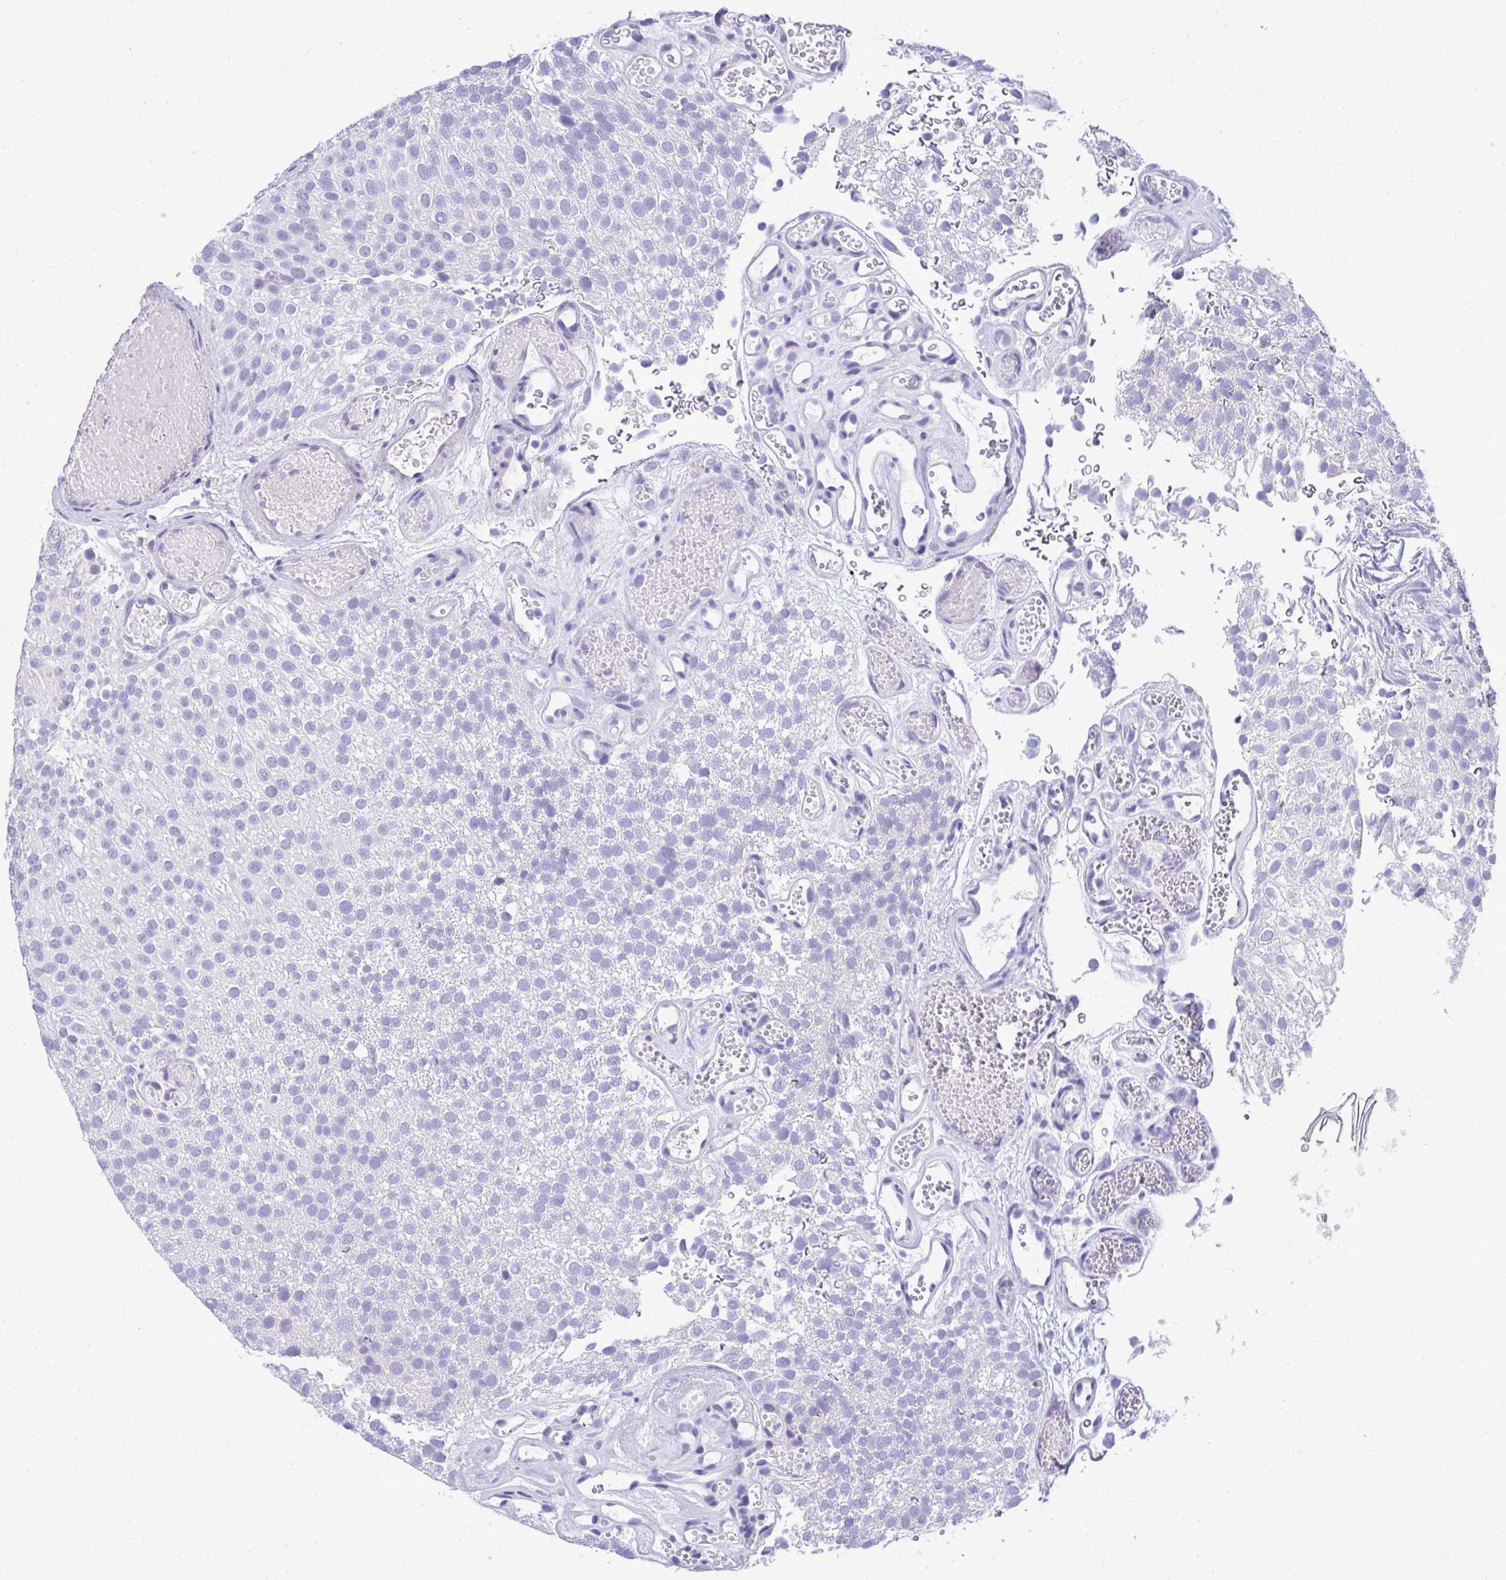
{"staining": {"intensity": "negative", "quantity": "none", "location": "none"}, "tissue": "urothelial cancer", "cell_type": "Tumor cells", "image_type": "cancer", "snomed": [{"axis": "morphology", "description": "Urothelial carcinoma, Low grade"}, {"axis": "topography", "description": "Urinary bladder"}], "caption": "The histopathology image demonstrates no significant staining in tumor cells of low-grade urothelial carcinoma. (Stains: DAB (3,3'-diaminobenzidine) immunohistochemistry (IHC) with hematoxylin counter stain, Microscopy: brightfield microscopy at high magnification).", "gene": "AIG1", "patient": {"sex": "male", "age": 78}}